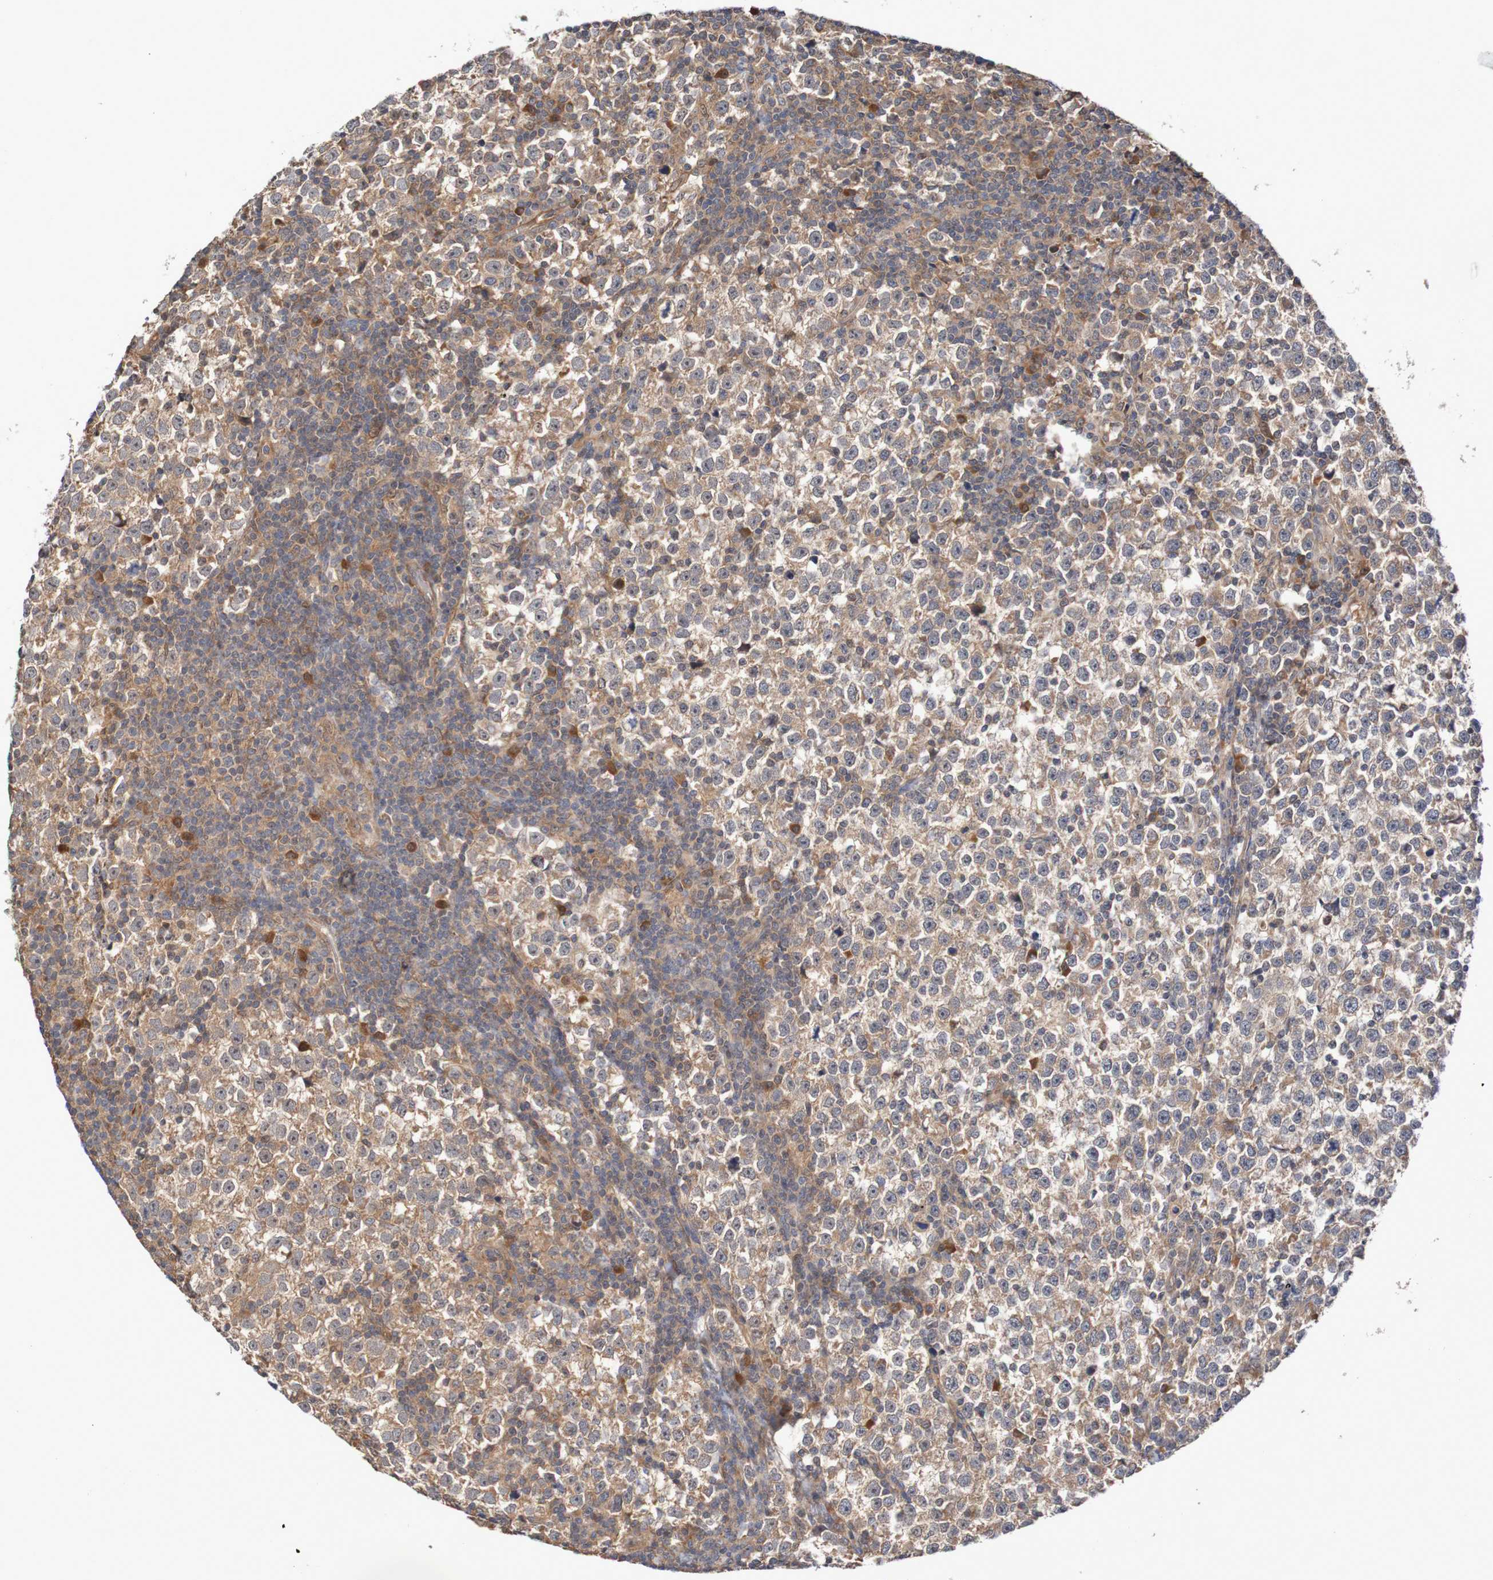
{"staining": {"intensity": "moderate", "quantity": "25%-75%", "location": "cytoplasmic/membranous"}, "tissue": "testis cancer", "cell_type": "Tumor cells", "image_type": "cancer", "snomed": [{"axis": "morphology", "description": "Seminoma, NOS"}, {"axis": "topography", "description": "Testis"}], "caption": "This histopathology image exhibits IHC staining of human seminoma (testis), with medium moderate cytoplasmic/membranous staining in about 25%-75% of tumor cells.", "gene": "PHPT1", "patient": {"sex": "male", "age": 43}}